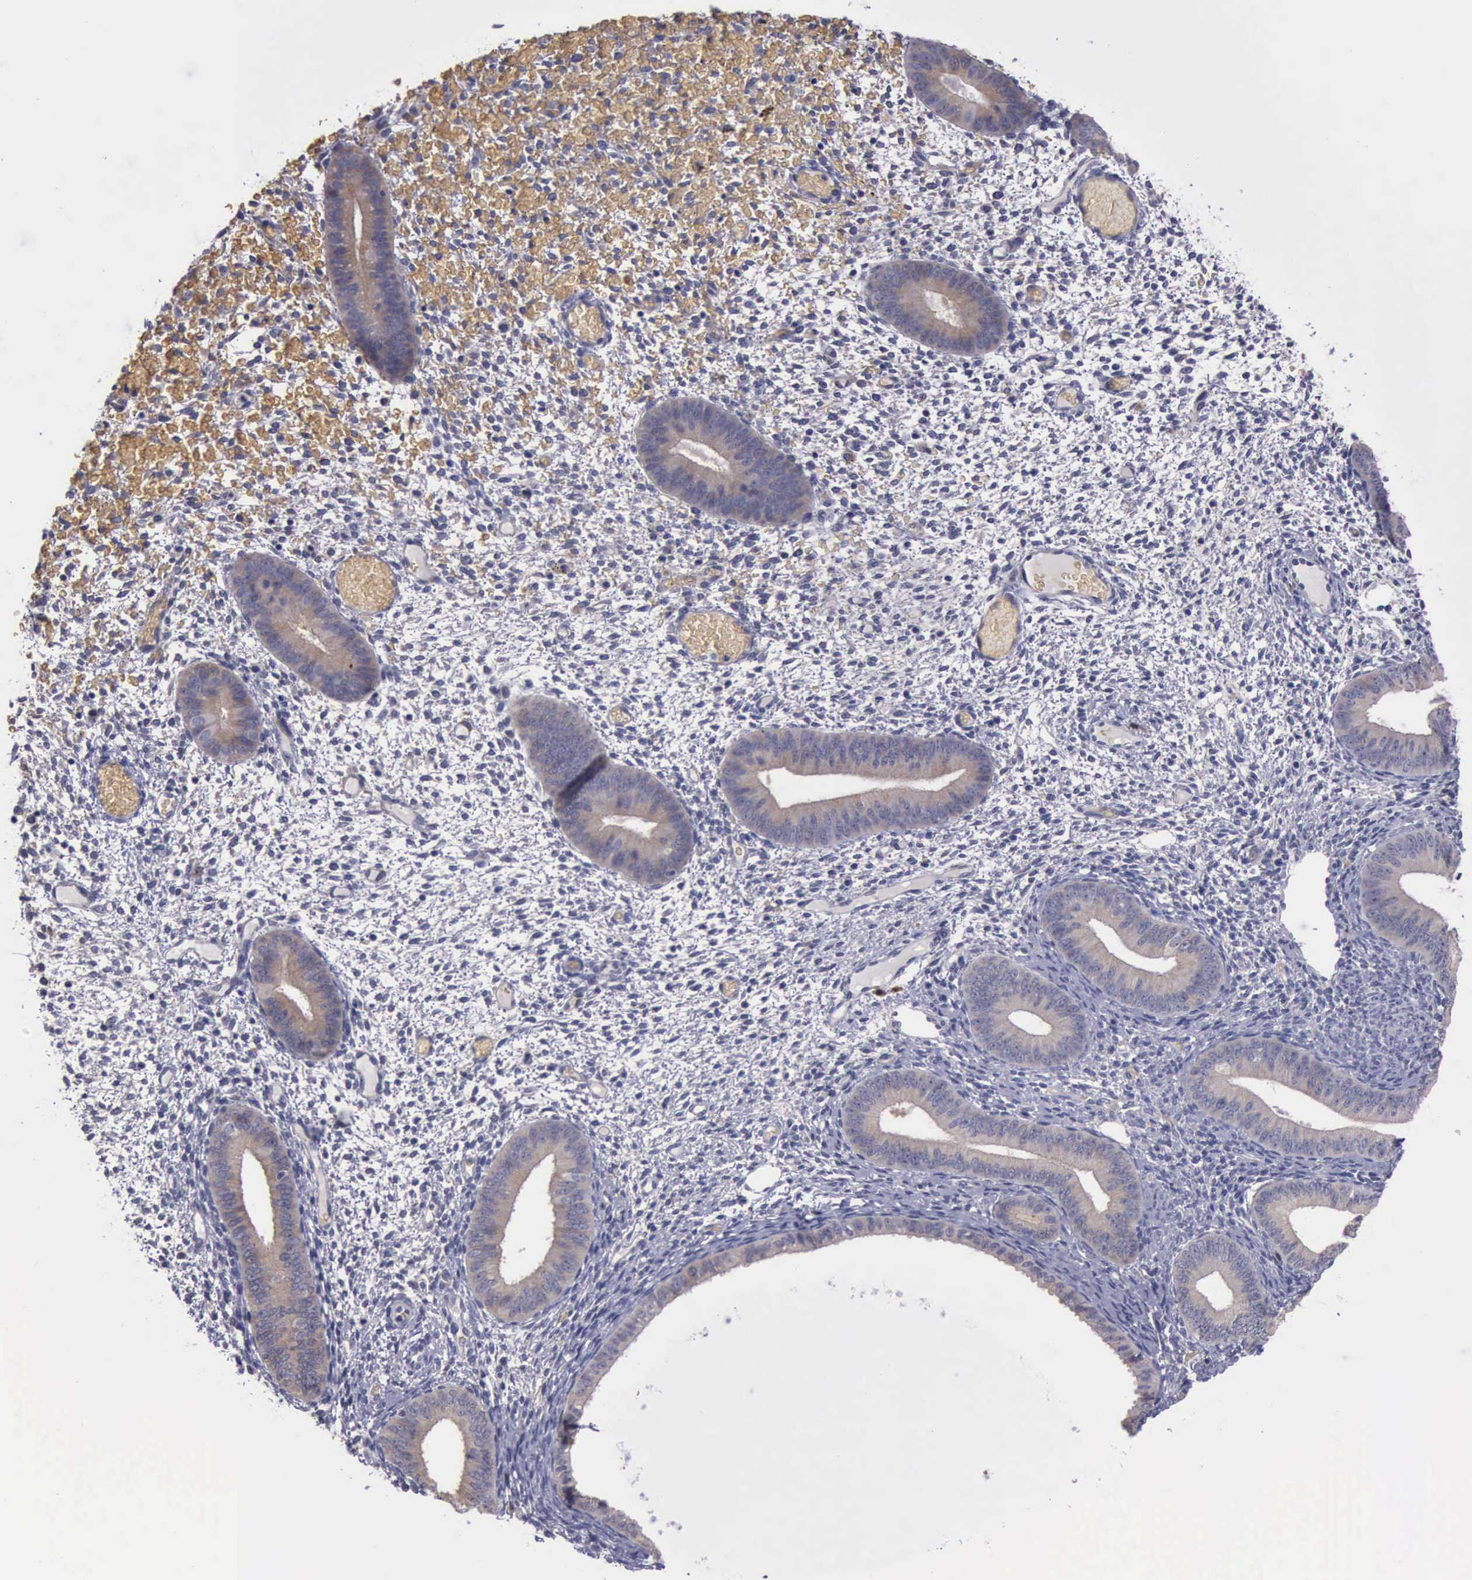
{"staining": {"intensity": "negative", "quantity": "none", "location": "none"}, "tissue": "endometrium", "cell_type": "Cells in endometrial stroma", "image_type": "normal", "snomed": [{"axis": "morphology", "description": "Normal tissue, NOS"}, {"axis": "topography", "description": "Endometrium"}], "caption": "Protein analysis of unremarkable endometrium demonstrates no significant positivity in cells in endometrial stroma.", "gene": "CEP128", "patient": {"sex": "female", "age": 42}}